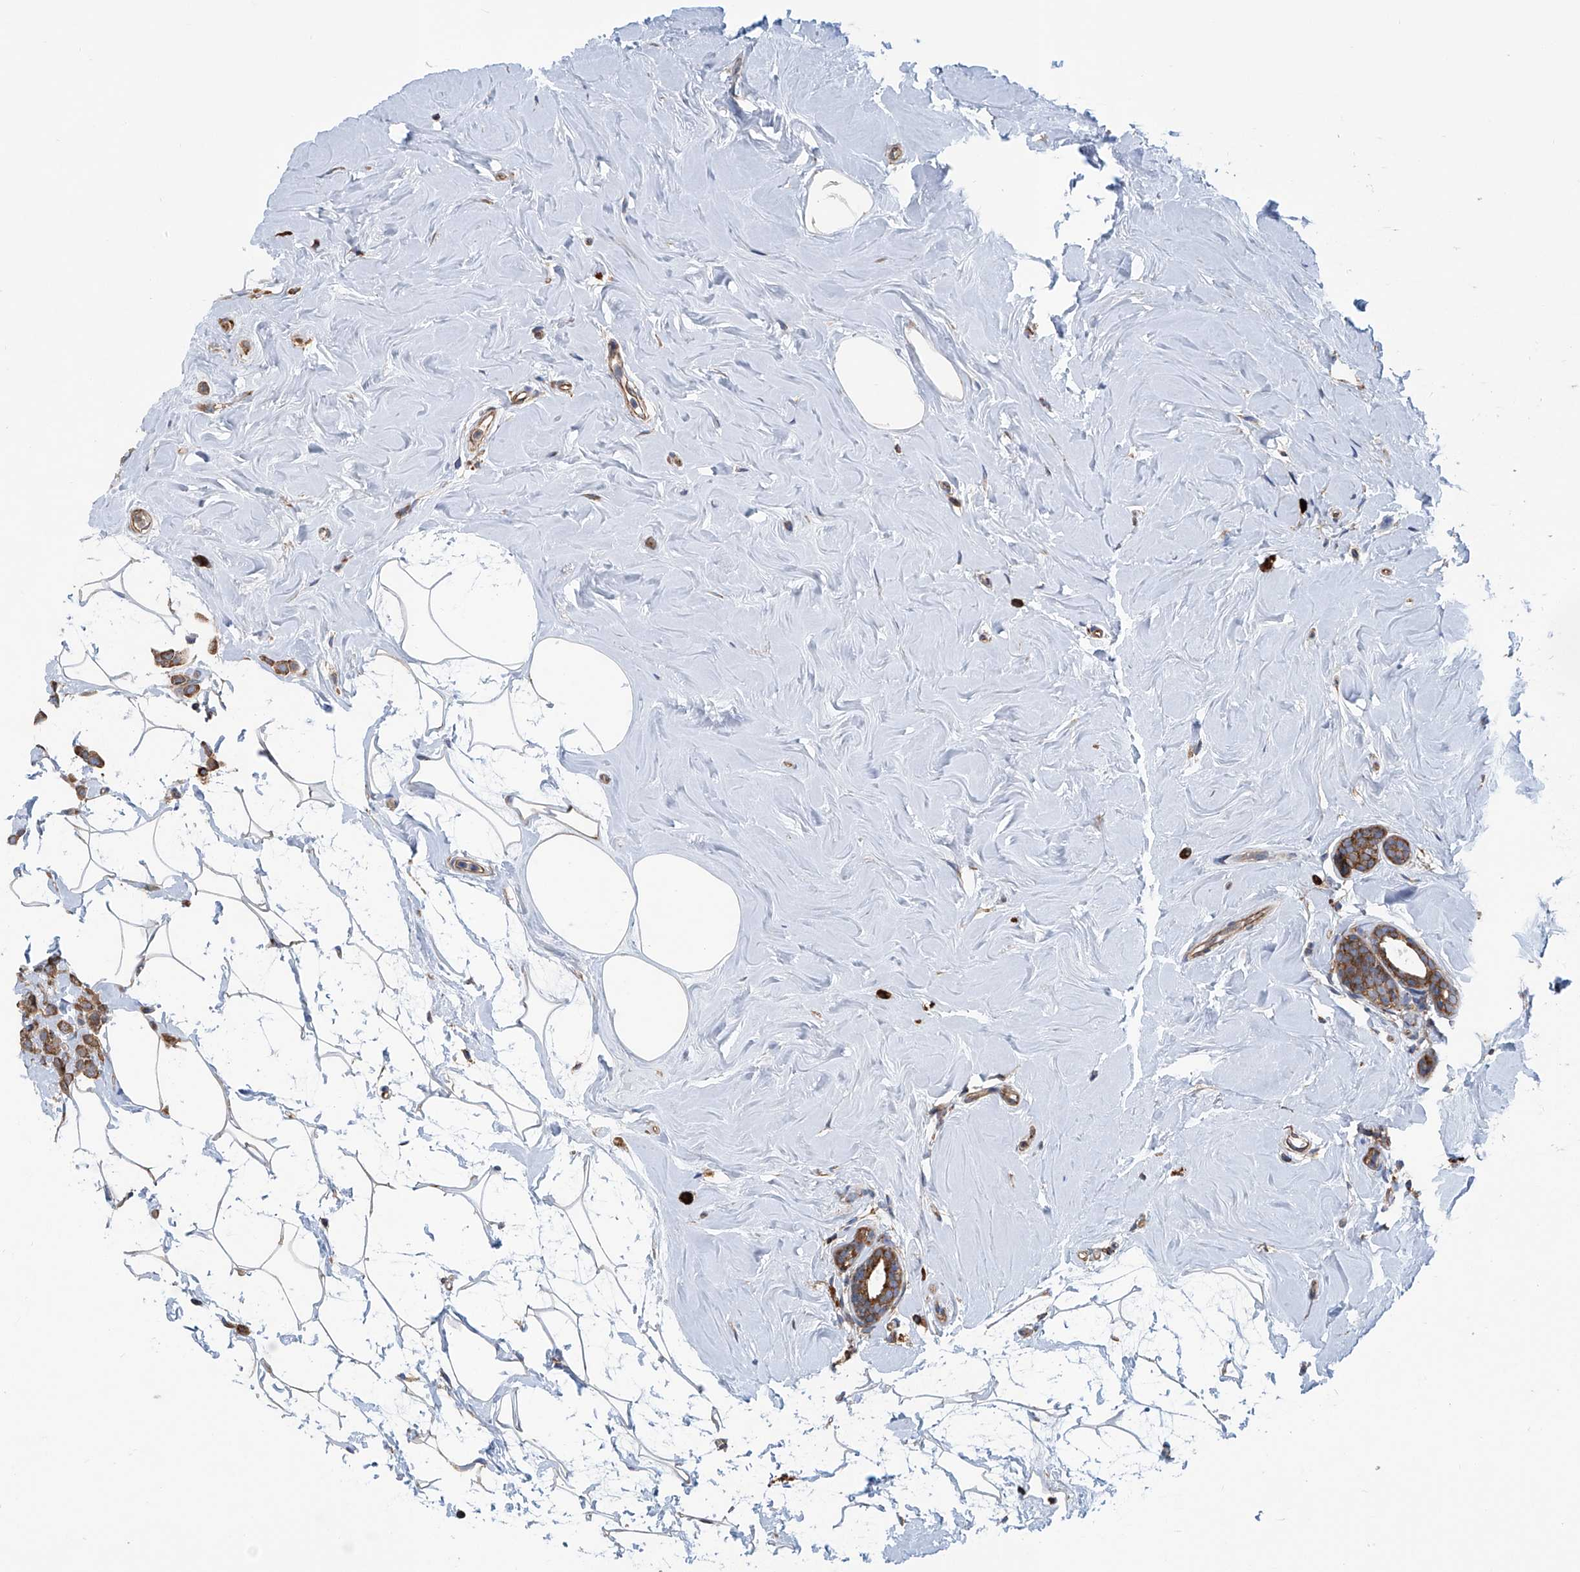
{"staining": {"intensity": "moderate", "quantity": ">75%", "location": "cytoplasmic/membranous"}, "tissue": "breast cancer", "cell_type": "Tumor cells", "image_type": "cancer", "snomed": [{"axis": "morphology", "description": "Lobular carcinoma"}, {"axis": "topography", "description": "Breast"}], "caption": "Breast lobular carcinoma was stained to show a protein in brown. There is medium levels of moderate cytoplasmic/membranous positivity in approximately >75% of tumor cells.", "gene": "SENP2", "patient": {"sex": "female", "age": 47}}